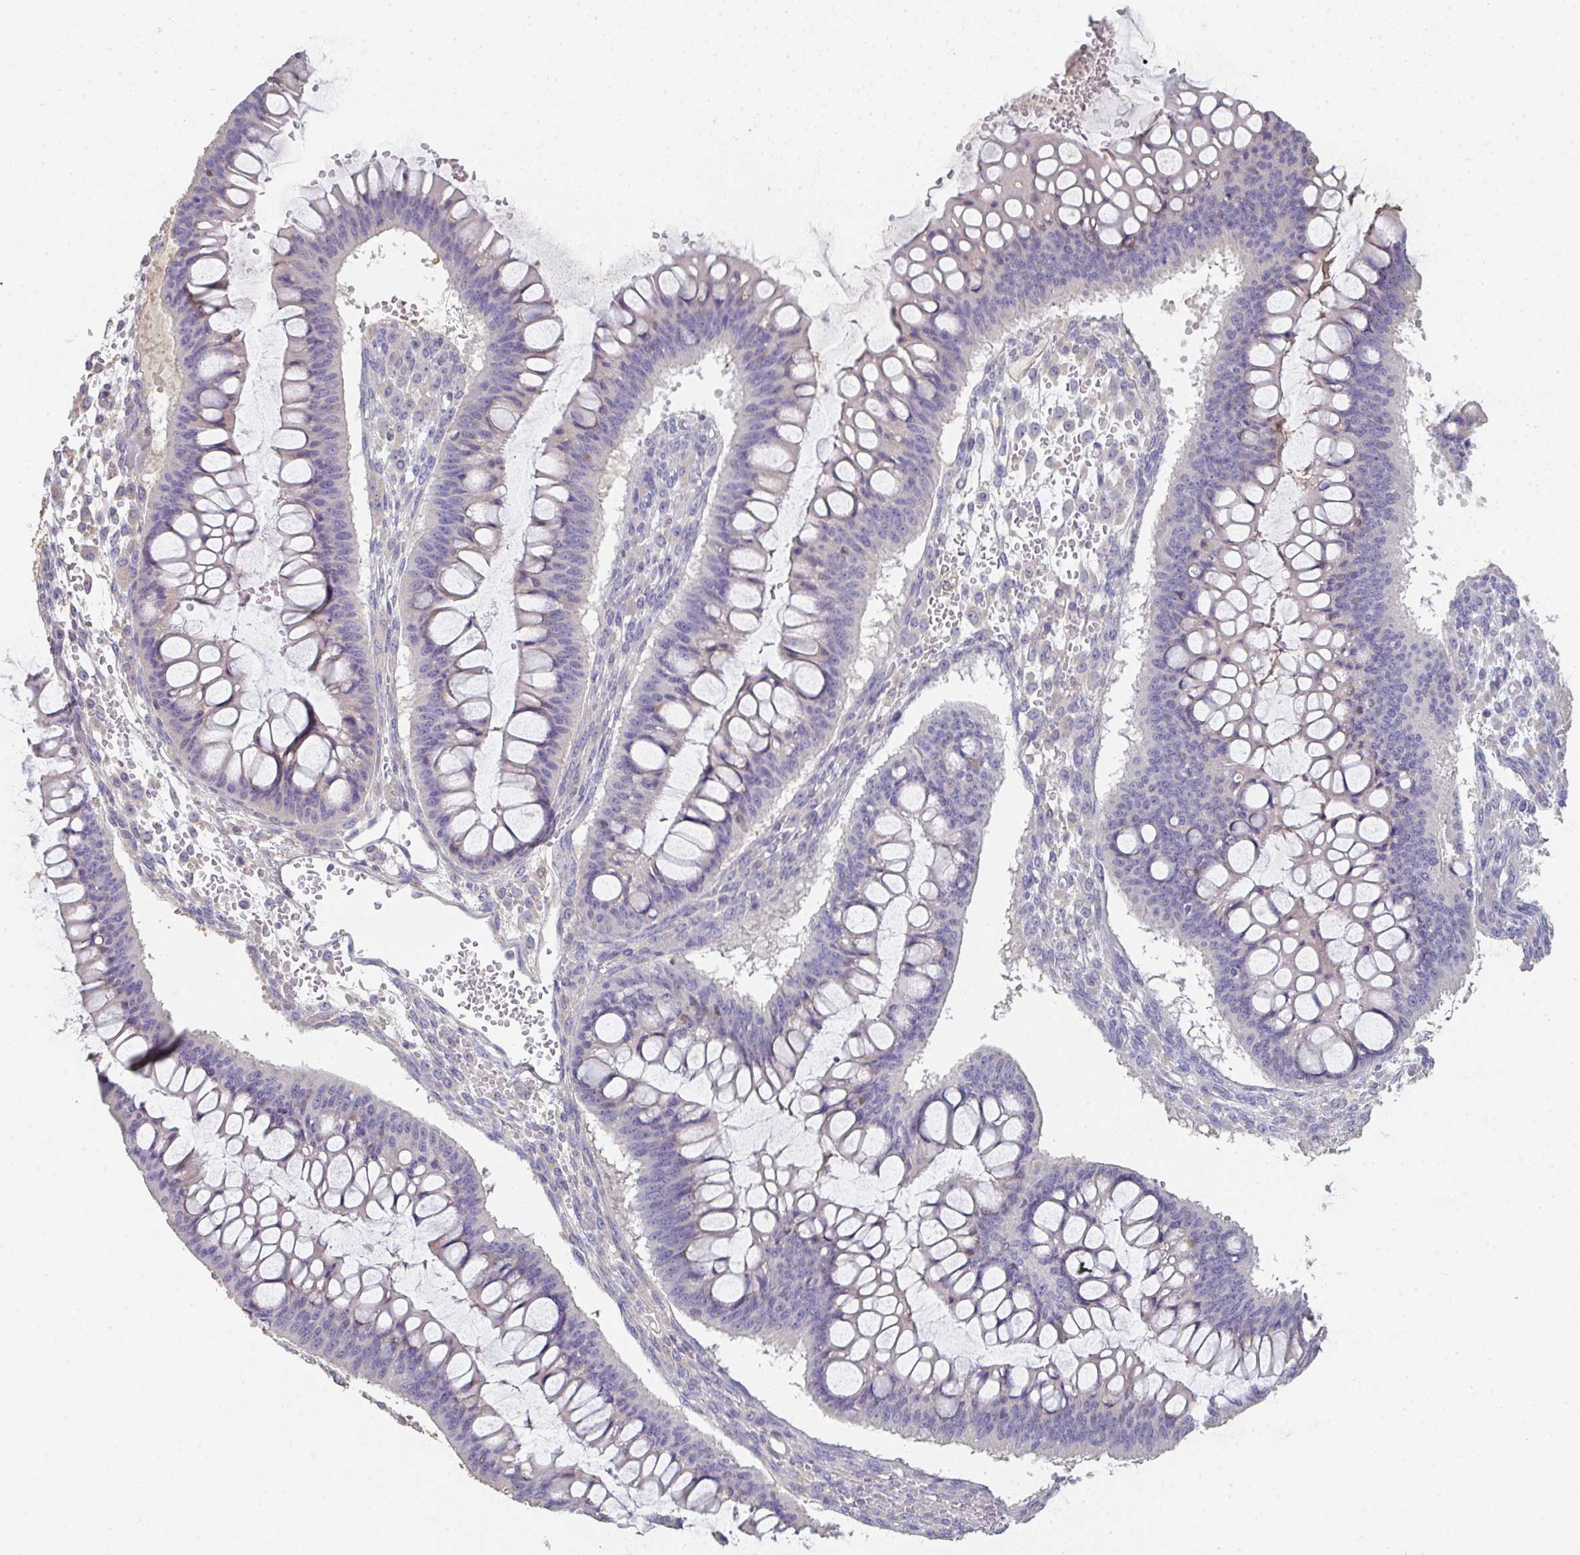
{"staining": {"intensity": "negative", "quantity": "none", "location": "none"}, "tissue": "ovarian cancer", "cell_type": "Tumor cells", "image_type": "cancer", "snomed": [{"axis": "morphology", "description": "Cystadenocarcinoma, mucinous, NOS"}, {"axis": "topography", "description": "Ovary"}], "caption": "An image of human ovarian mucinous cystadenocarcinoma is negative for staining in tumor cells. Nuclei are stained in blue.", "gene": "ZNF215", "patient": {"sex": "female", "age": 73}}